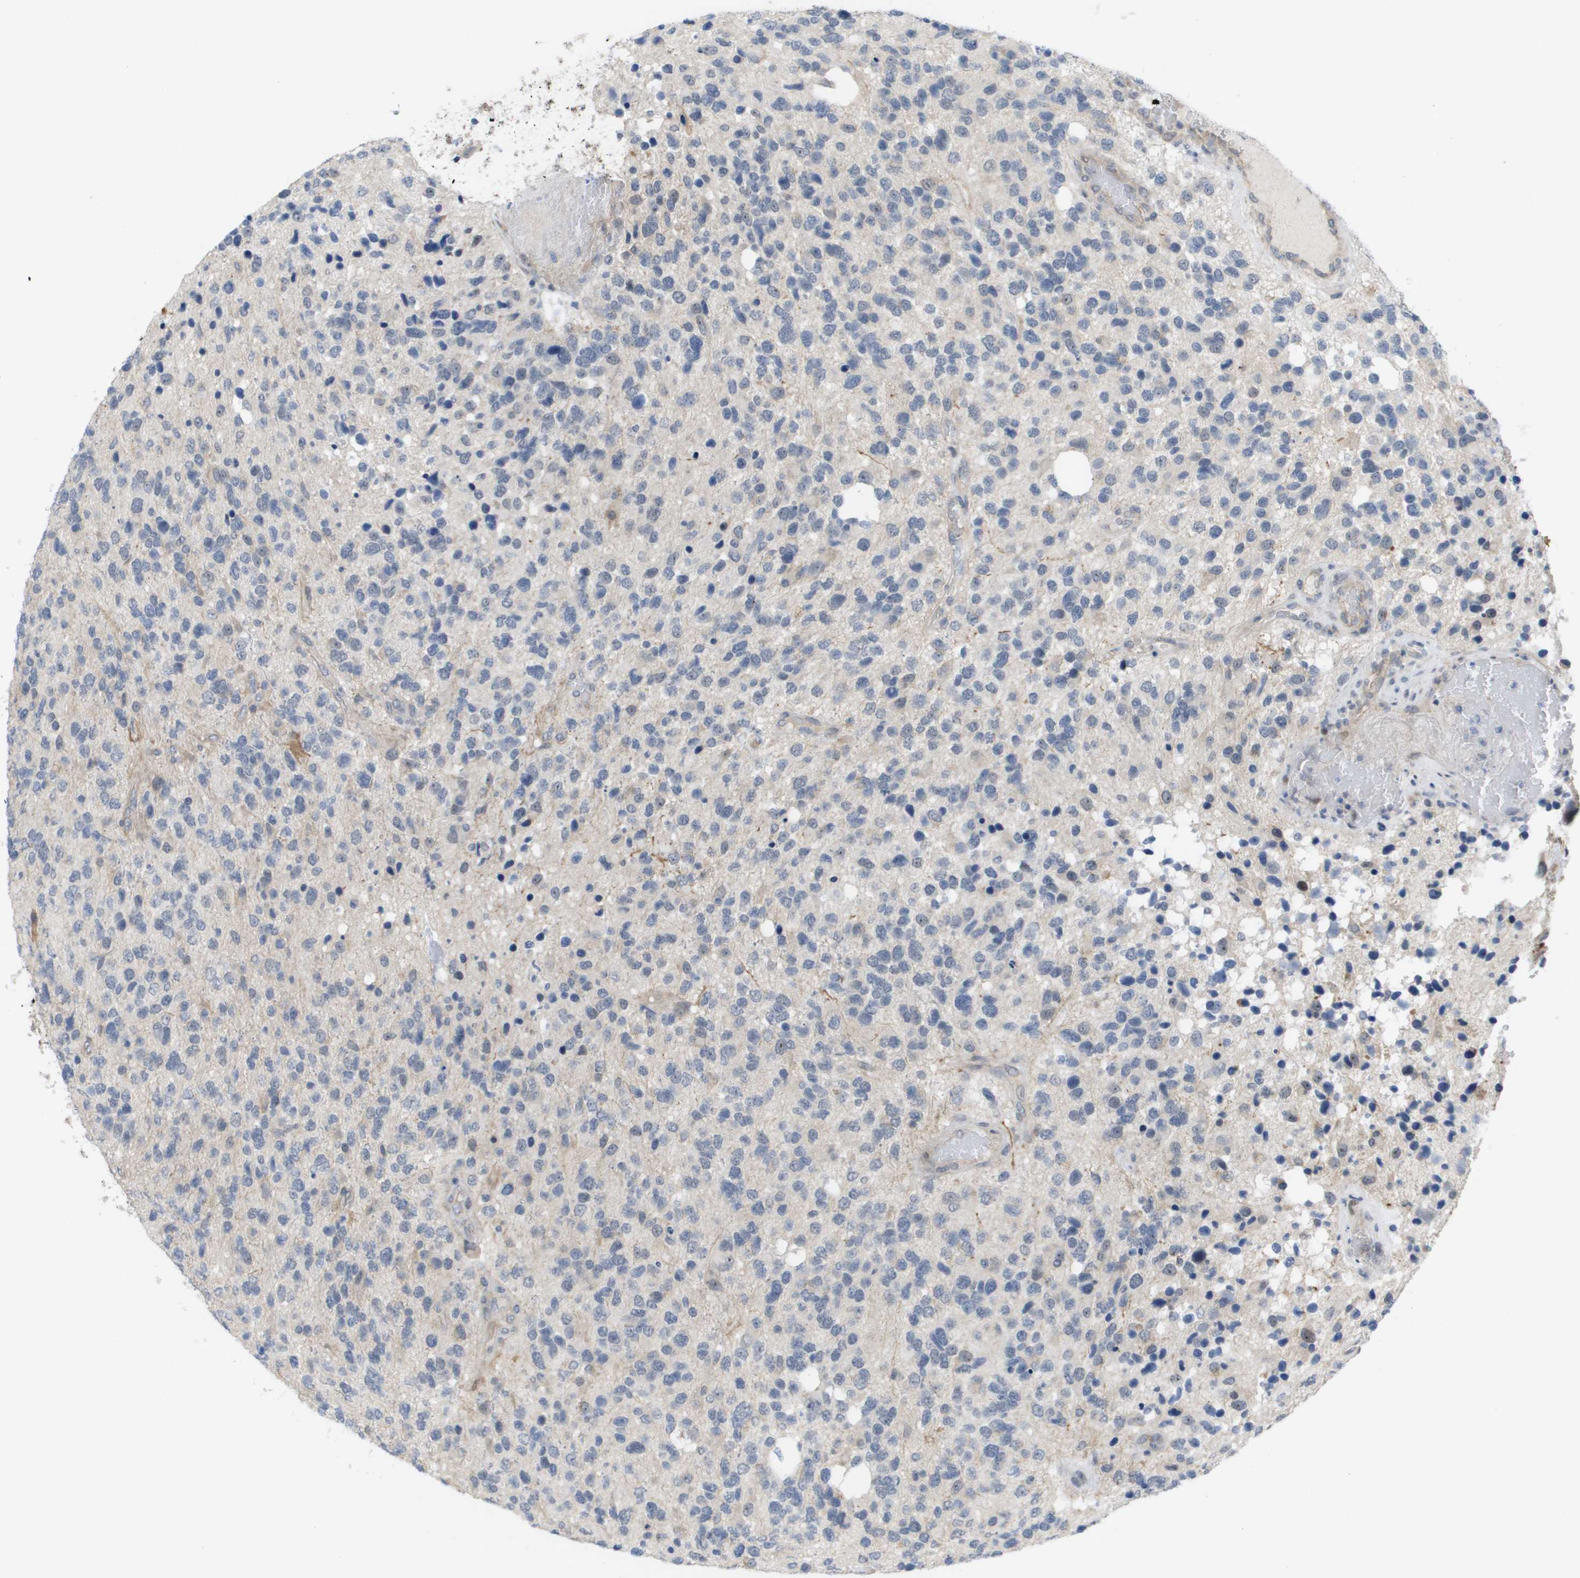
{"staining": {"intensity": "negative", "quantity": "none", "location": "none"}, "tissue": "glioma", "cell_type": "Tumor cells", "image_type": "cancer", "snomed": [{"axis": "morphology", "description": "Glioma, malignant, High grade"}, {"axis": "topography", "description": "Brain"}], "caption": "Tumor cells are negative for brown protein staining in malignant glioma (high-grade).", "gene": "MTARC2", "patient": {"sex": "female", "age": 58}}